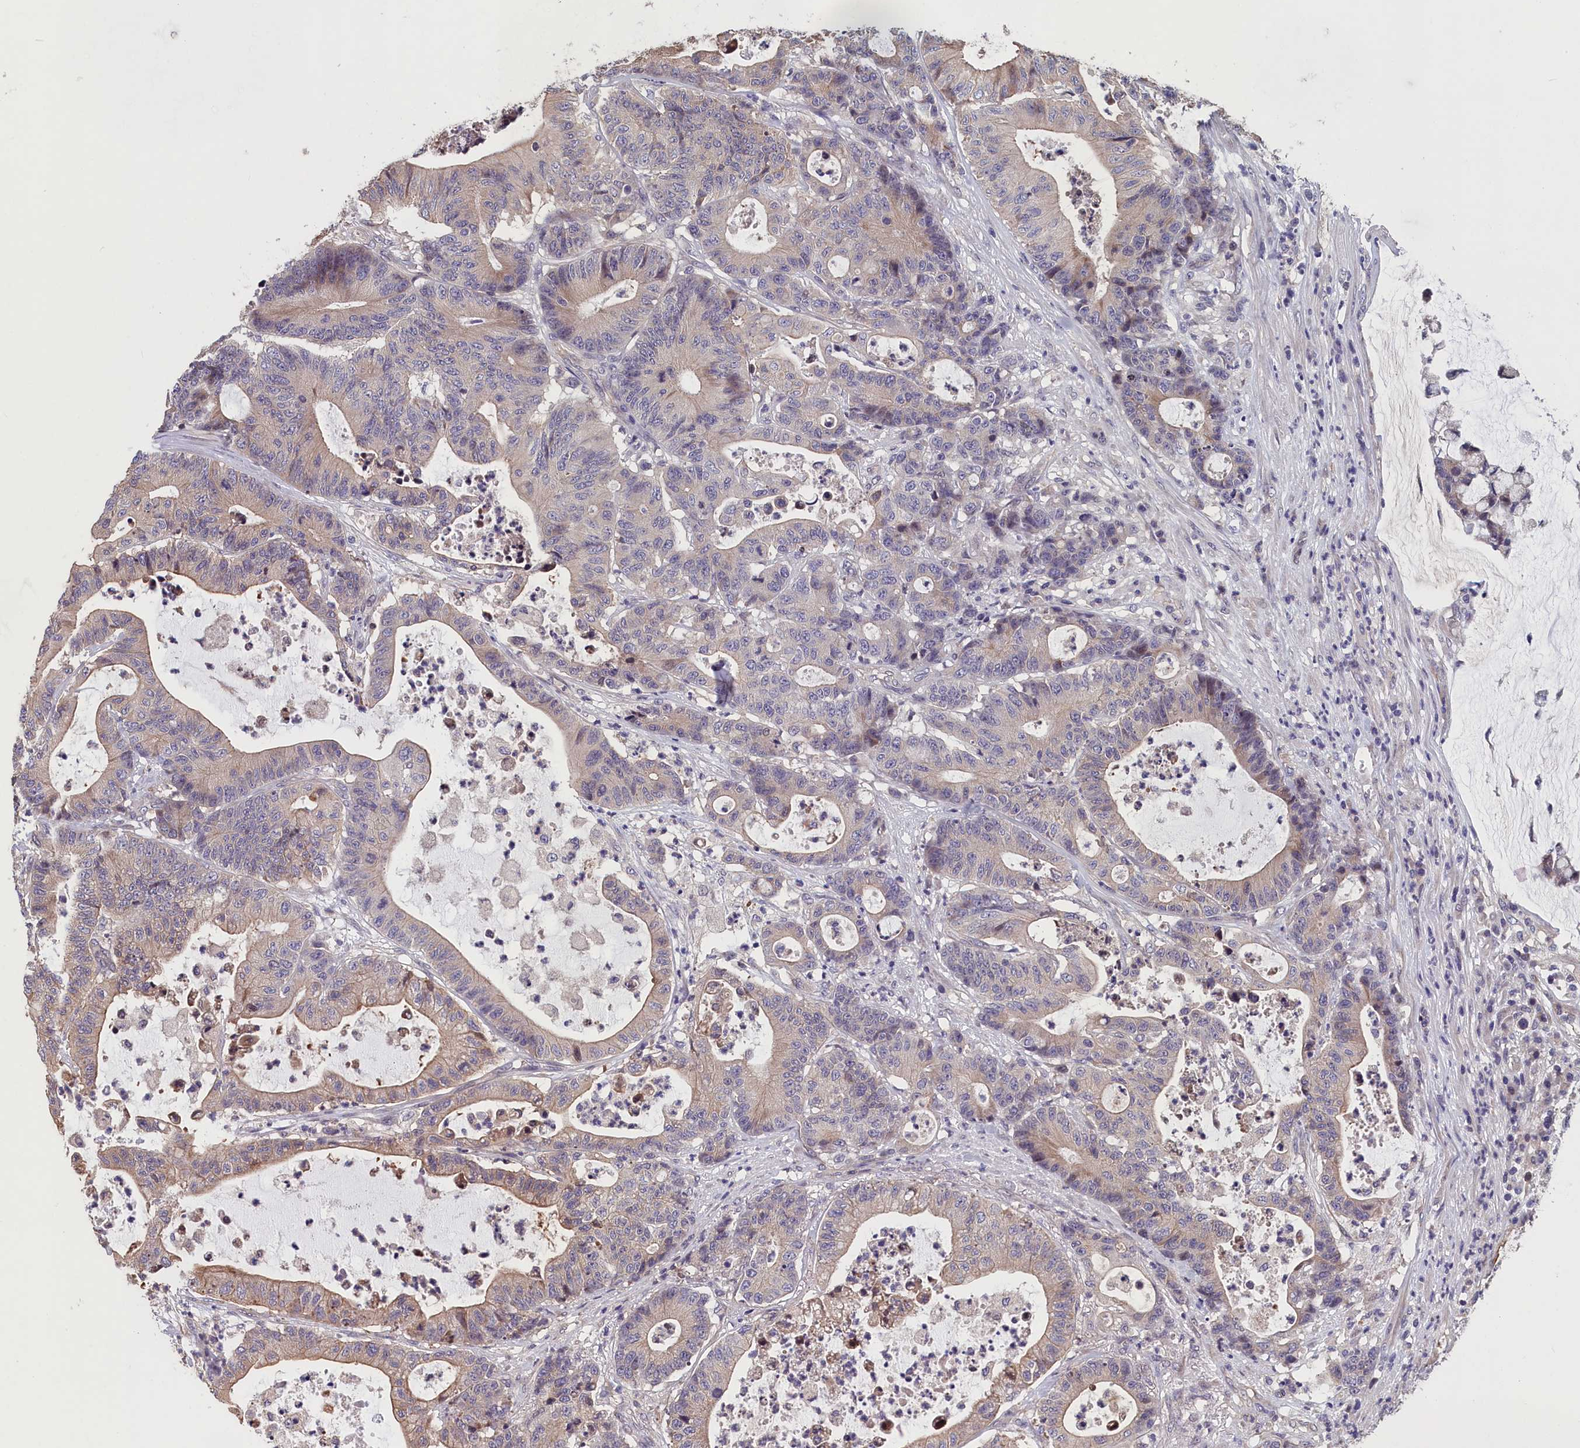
{"staining": {"intensity": "weak", "quantity": "25%-75%", "location": "cytoplasmic/membranous"}, "tissue": "colorectal cancer", "cell_type": "Tumor cells", "image_type": "cancer", "snomed": [{"axis": "morphology", "description": "Adenocarcinoma, NOS"}, {"axis": "topography", "description": "Colon"}], "caption": "Protein analysis of colorectal cancer (adenocarcinoma) tissue shows weak cytoplasmic/membranous positivity in approximately 25%-75% of tumor cells. (DAB = brown stain, brightfield microscopy at high magnification).", "gene": "TMEM116", "patient": {"sex": "female", "age": 84}}